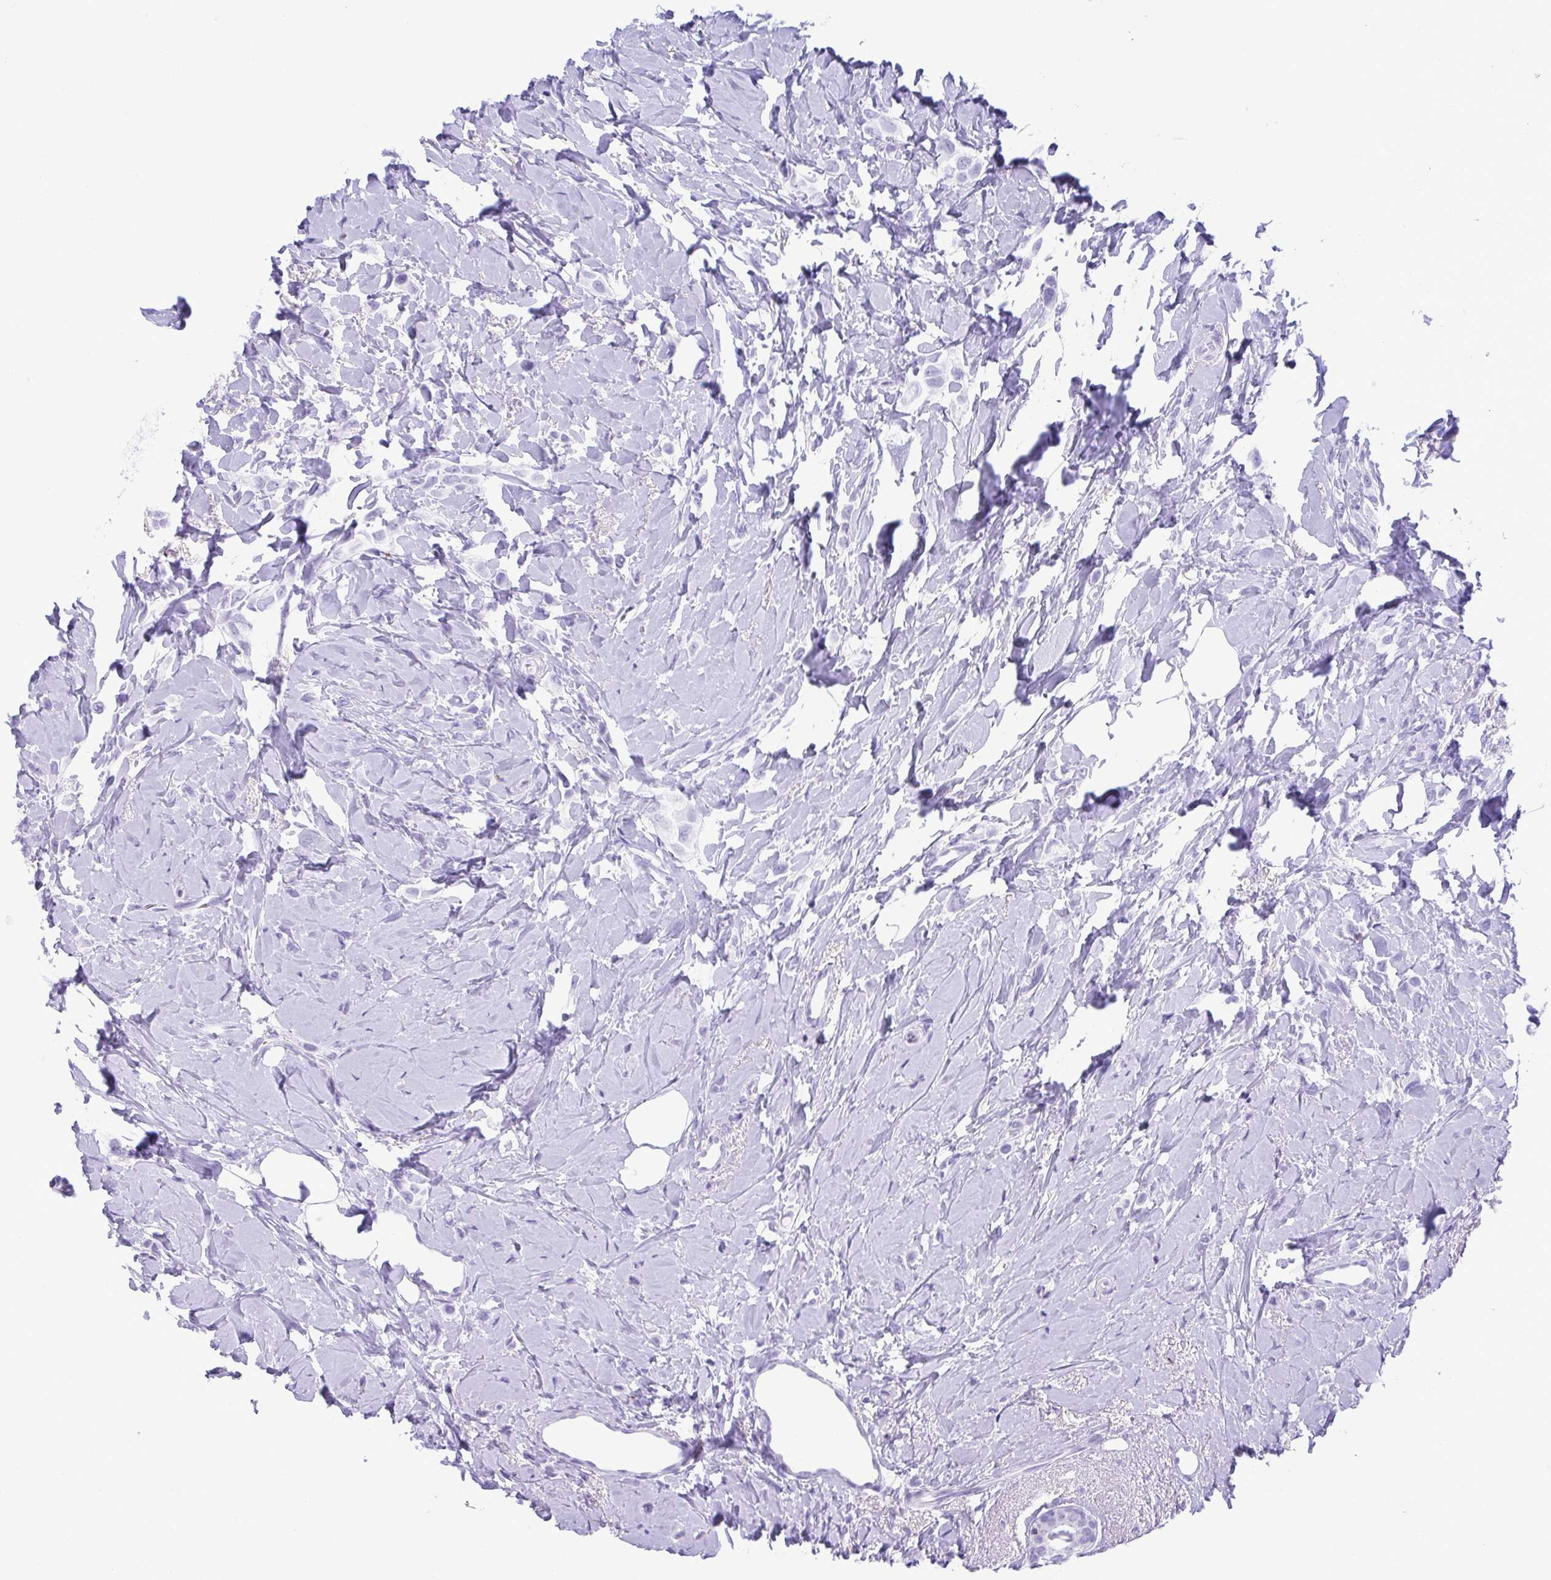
{"staining": {"intensity": "negative", "quantity": "none", "location": "none"}, "tissue": "breast cancer", "cell_type": "Tumor cells", "image_type": "cancer", "snomed": [{"axis": "morphology", "description": "Lobular carcinoma"}, {"axis": "topography", "description": "Breast"}], "caption": "Tumor cells are negative for protein expression in human breast cancer (lobular carcinoma).", "gene": "TCEAL3", "patient": {"sex": "female", "age": 66}}